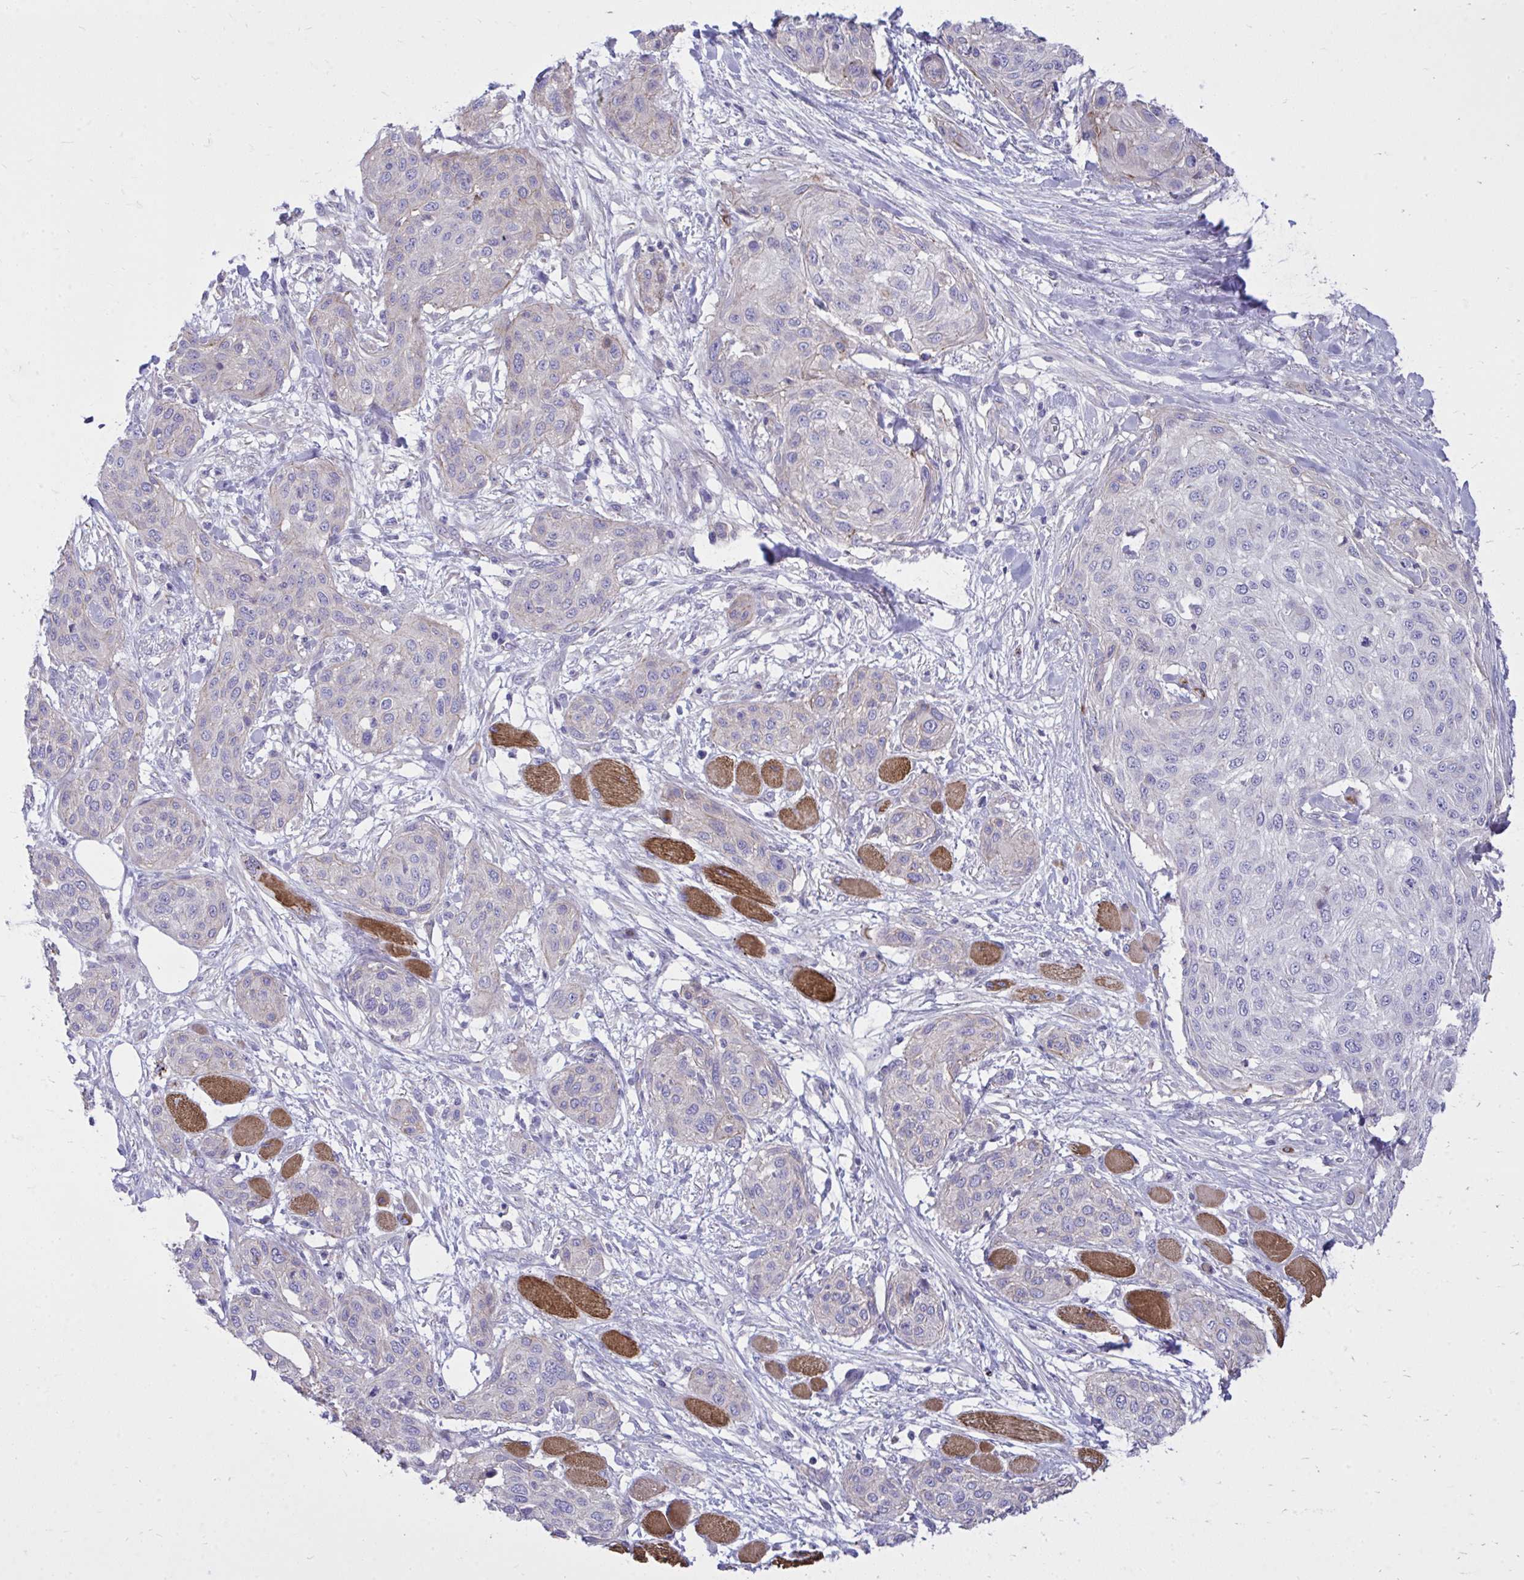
{"staining": {"intensity": "negative", "quantity": "none", "location": "none"}, "tissue": "skin cancer", "cell_type": "Tumor cells", "image_type": "cancer", "snomed": [{"axis": "morphology", "description": "Squamous cell carcinoma, NOS"}, {"axis": "topography", "description": "Skin"}], "caption": "Tumor cells are negative for brown protein staining in skin cancer. (Stains: DAB (3,3'-diaminobenzidine) immunohistochemistry (IHC) with hematoxylin counter stain, Microscopy: brightfield microscopy at high magnification).", "gene": "TP53I11", "patient": {"sex": "female", "age": 87}}